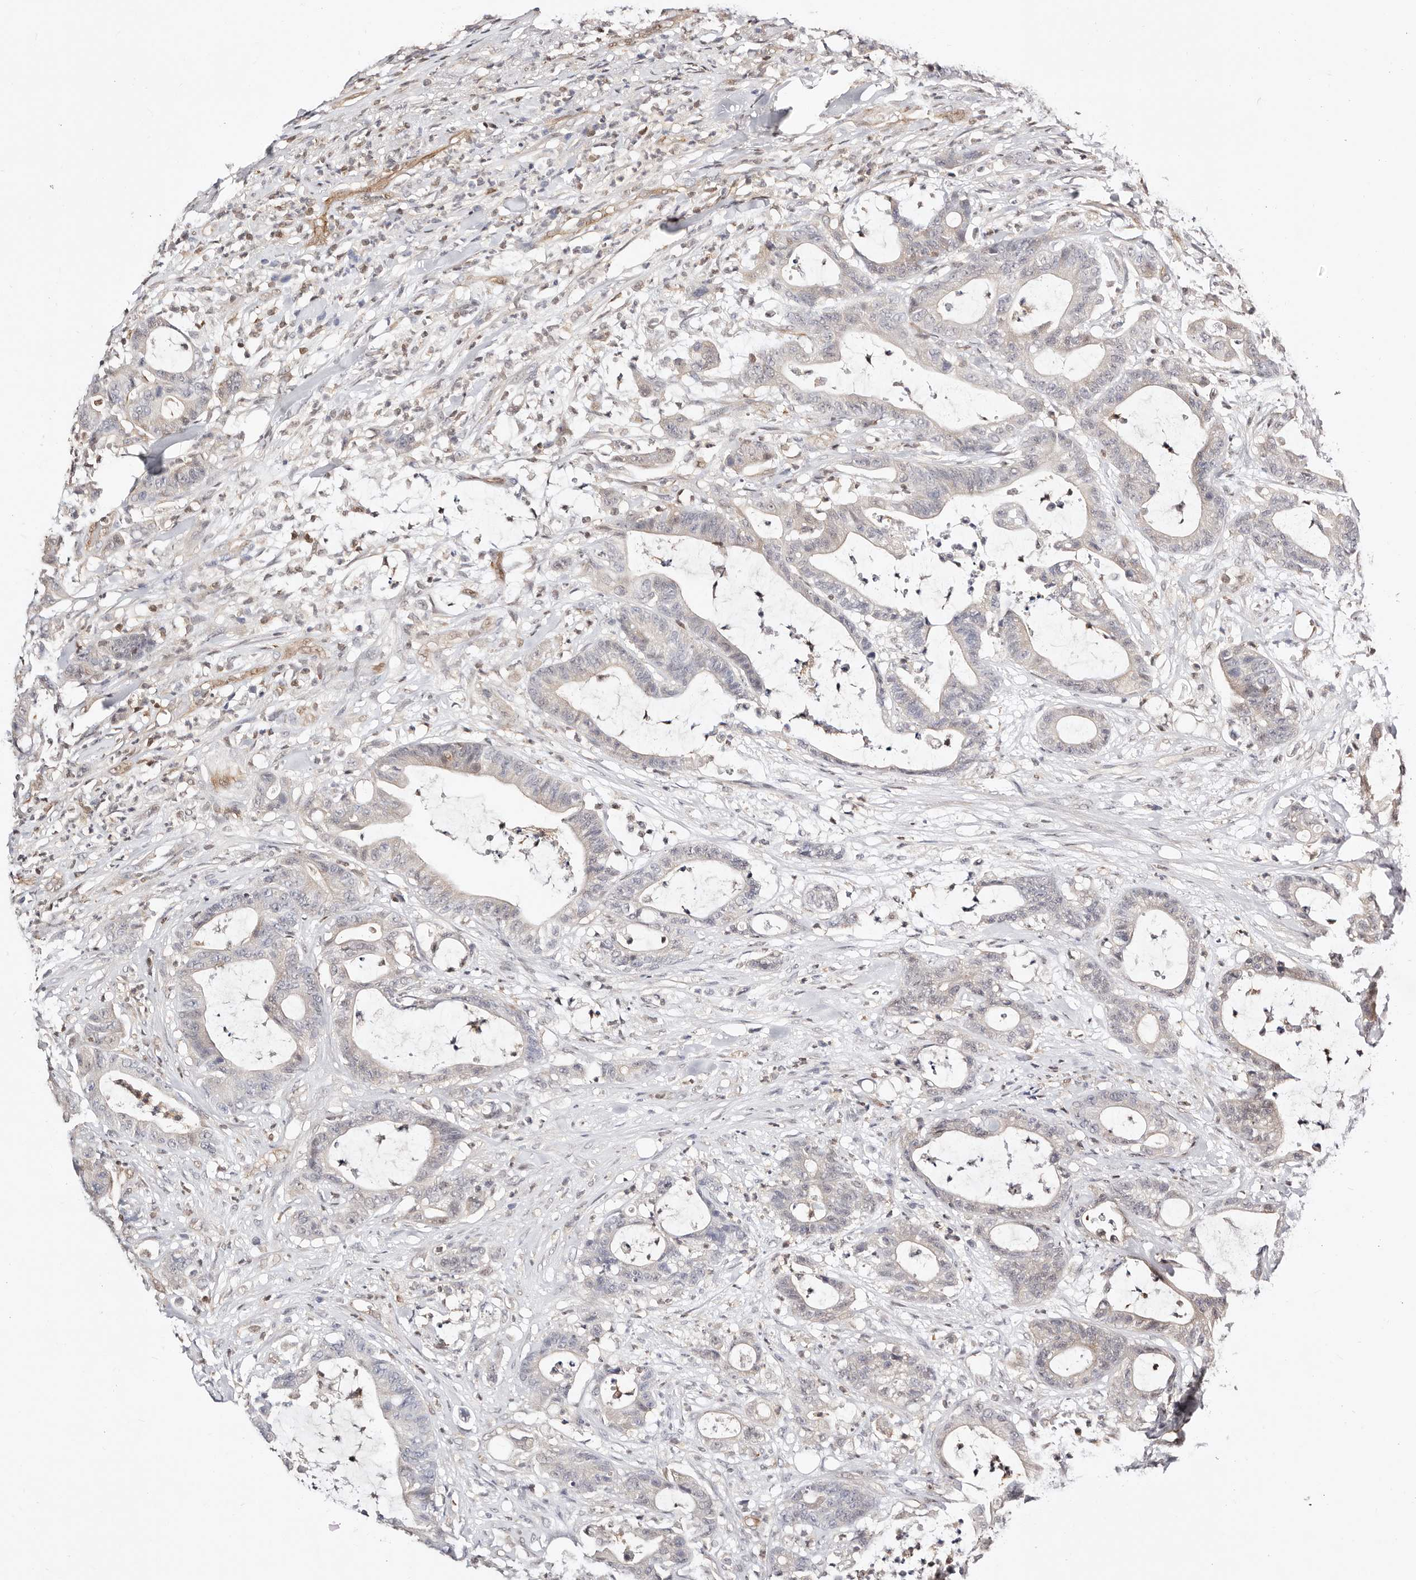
{"staining": {"intensity": "negative", "quantity": "none", "location": "none"}, "tissue": "colorectal cancer", "cell_type": "Tumor cells", "image_type": "cancer", "snomed": [{"axis": "morphology", "description": "Adenocarcinoma, NOS"}, {"axis": "topography", "description": "Colon"}], "caption": "Protein analysis of colorectal adenocarcinoma reveals no significant positivity in tumor cells.", "gene": "STAT5A", "patient": {"sex": "female", "age": 84}}